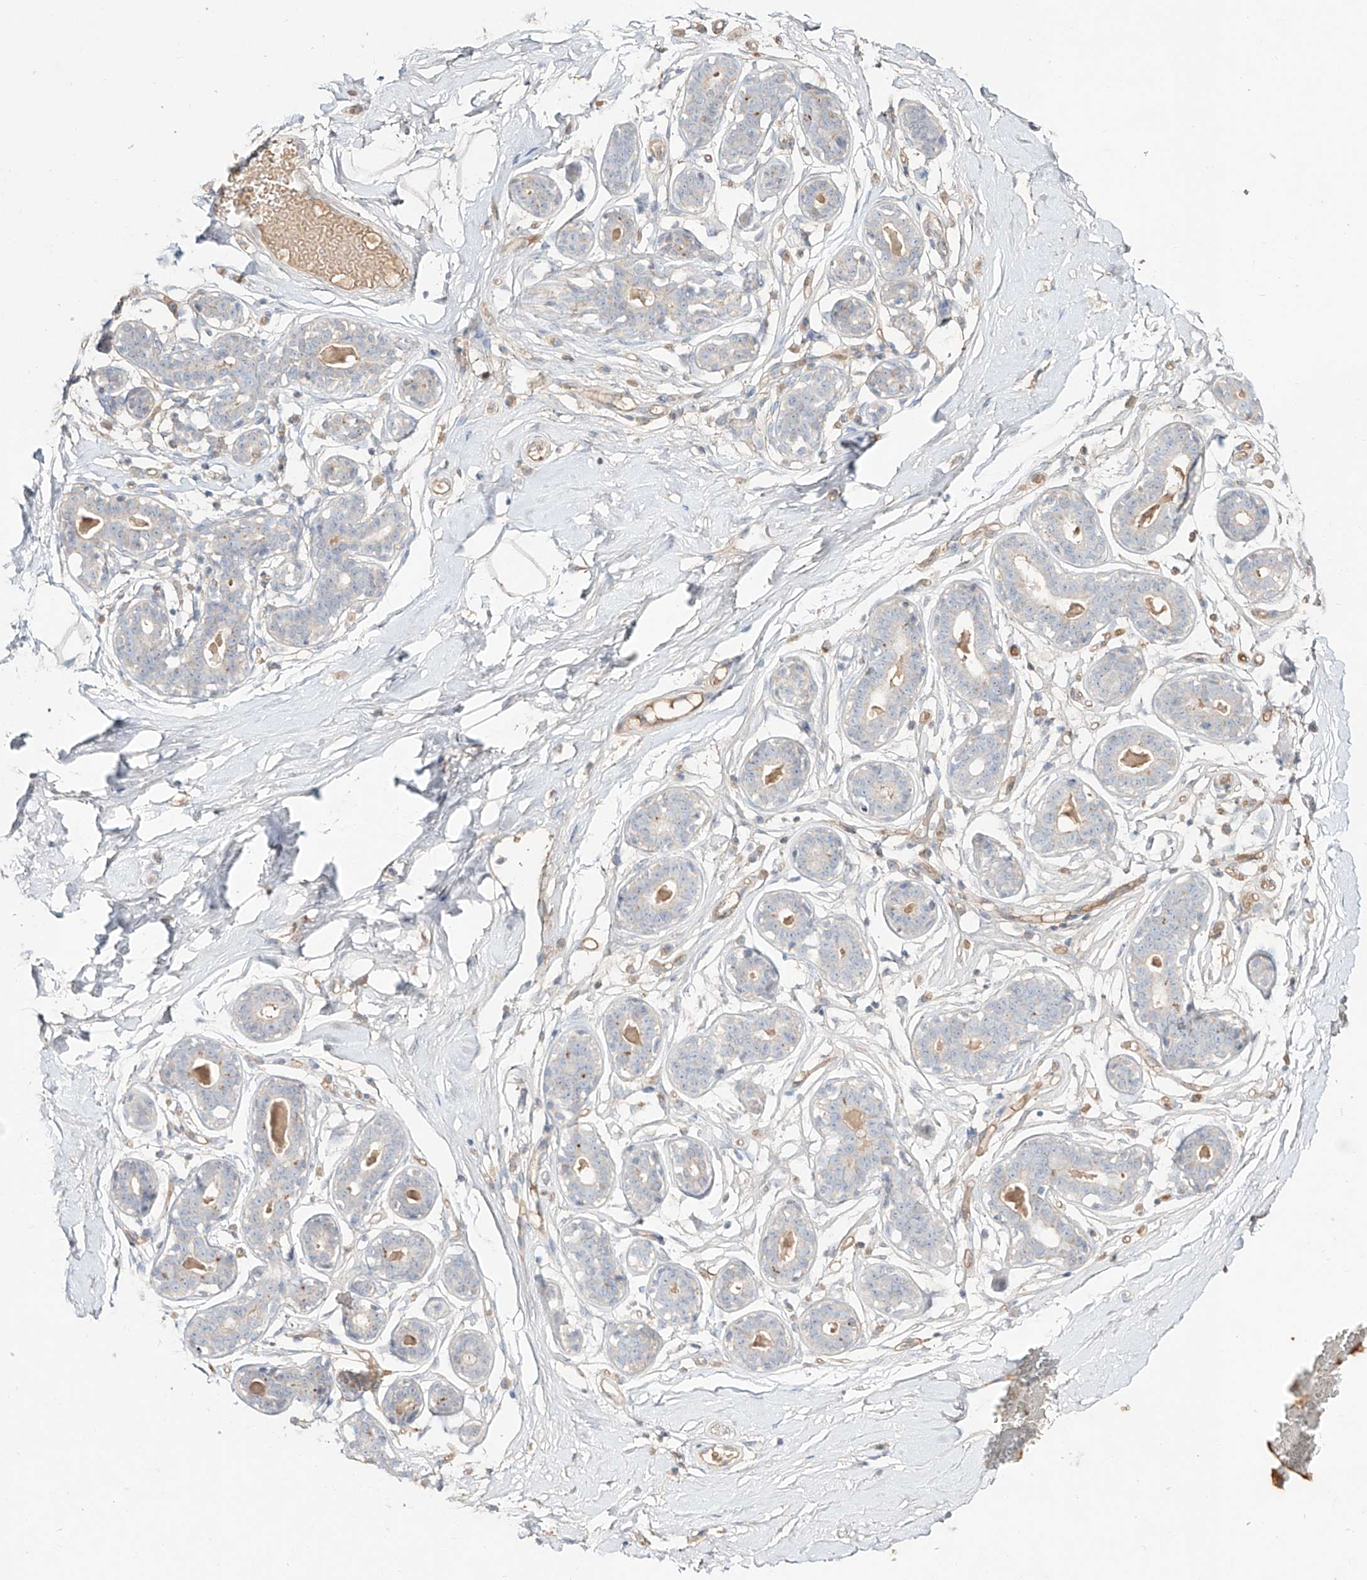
{"staining": {"intensity": "weak", "quantity": "<25%", "location": "cytoplasmic/membranous"}, "tissue": "breast", "cell_type": "Adipocytes", "image_type": "normal", "snomed": [{"axis": "morphology", "description": "Normal tissue, NOS"}, {"axis": "topography", "description": "Breast"}], "caption": "Histopathology image shows no protein expression in adipocytes of normal breast.", "gene": "ERO1A", "patient": {"sex": "female", "age": 23}}